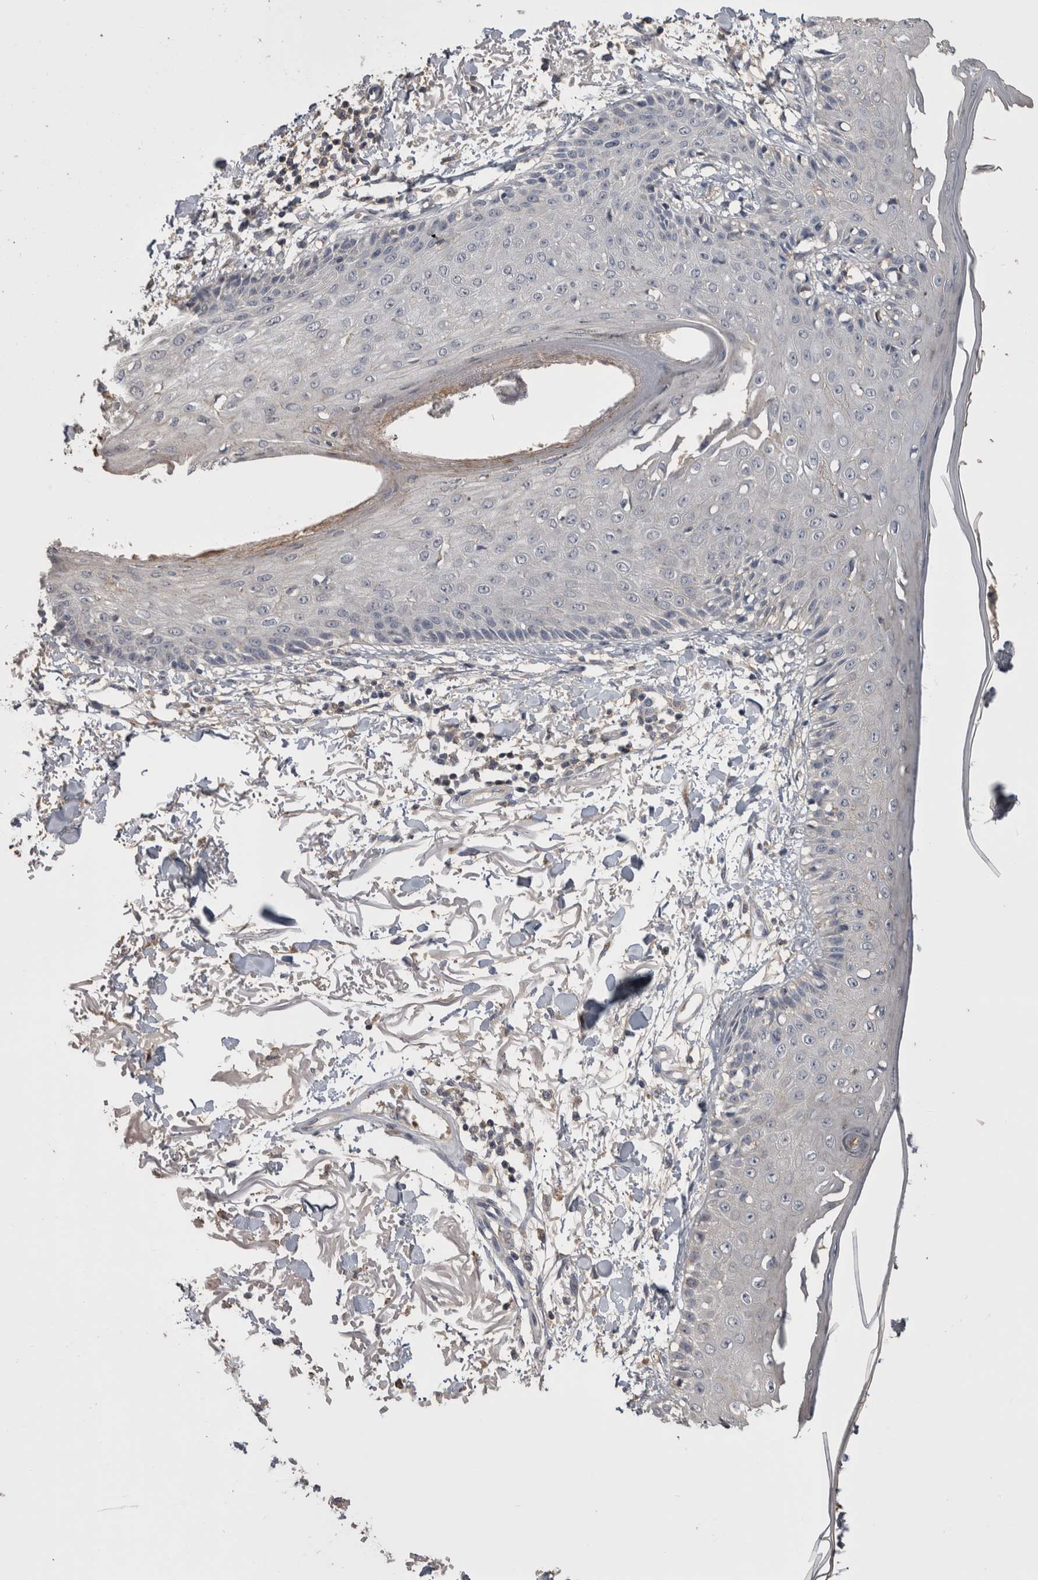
{"staining": {"intensity": "negative", "quantity": "none", "location": "none"}, "tissue": "skin", "cell_type": "Fibroblasts", "image_type": "normal", "snomed": [{"axis": "morphology", "description": "Normal tissue, NOS"}, {"axis": "morphology", "description": "Squamous cell carcinoma, NOS"}, {"axis": "topography", "description": "Skin"}, {"axis": "topography", "description": "Peripheral nerve tissue"}], "caption": "Immunohistochemistry histopathology image of normal skin stained for a protein (brown), which displays no expression in fibroblasts. (DAB (3,3'-diaminobenzidine) immunohistochemistry (IHC) with hematoxylin counter stain).", "gene": "ANXA13", "patient": {"sex": "male", "age": 83}}